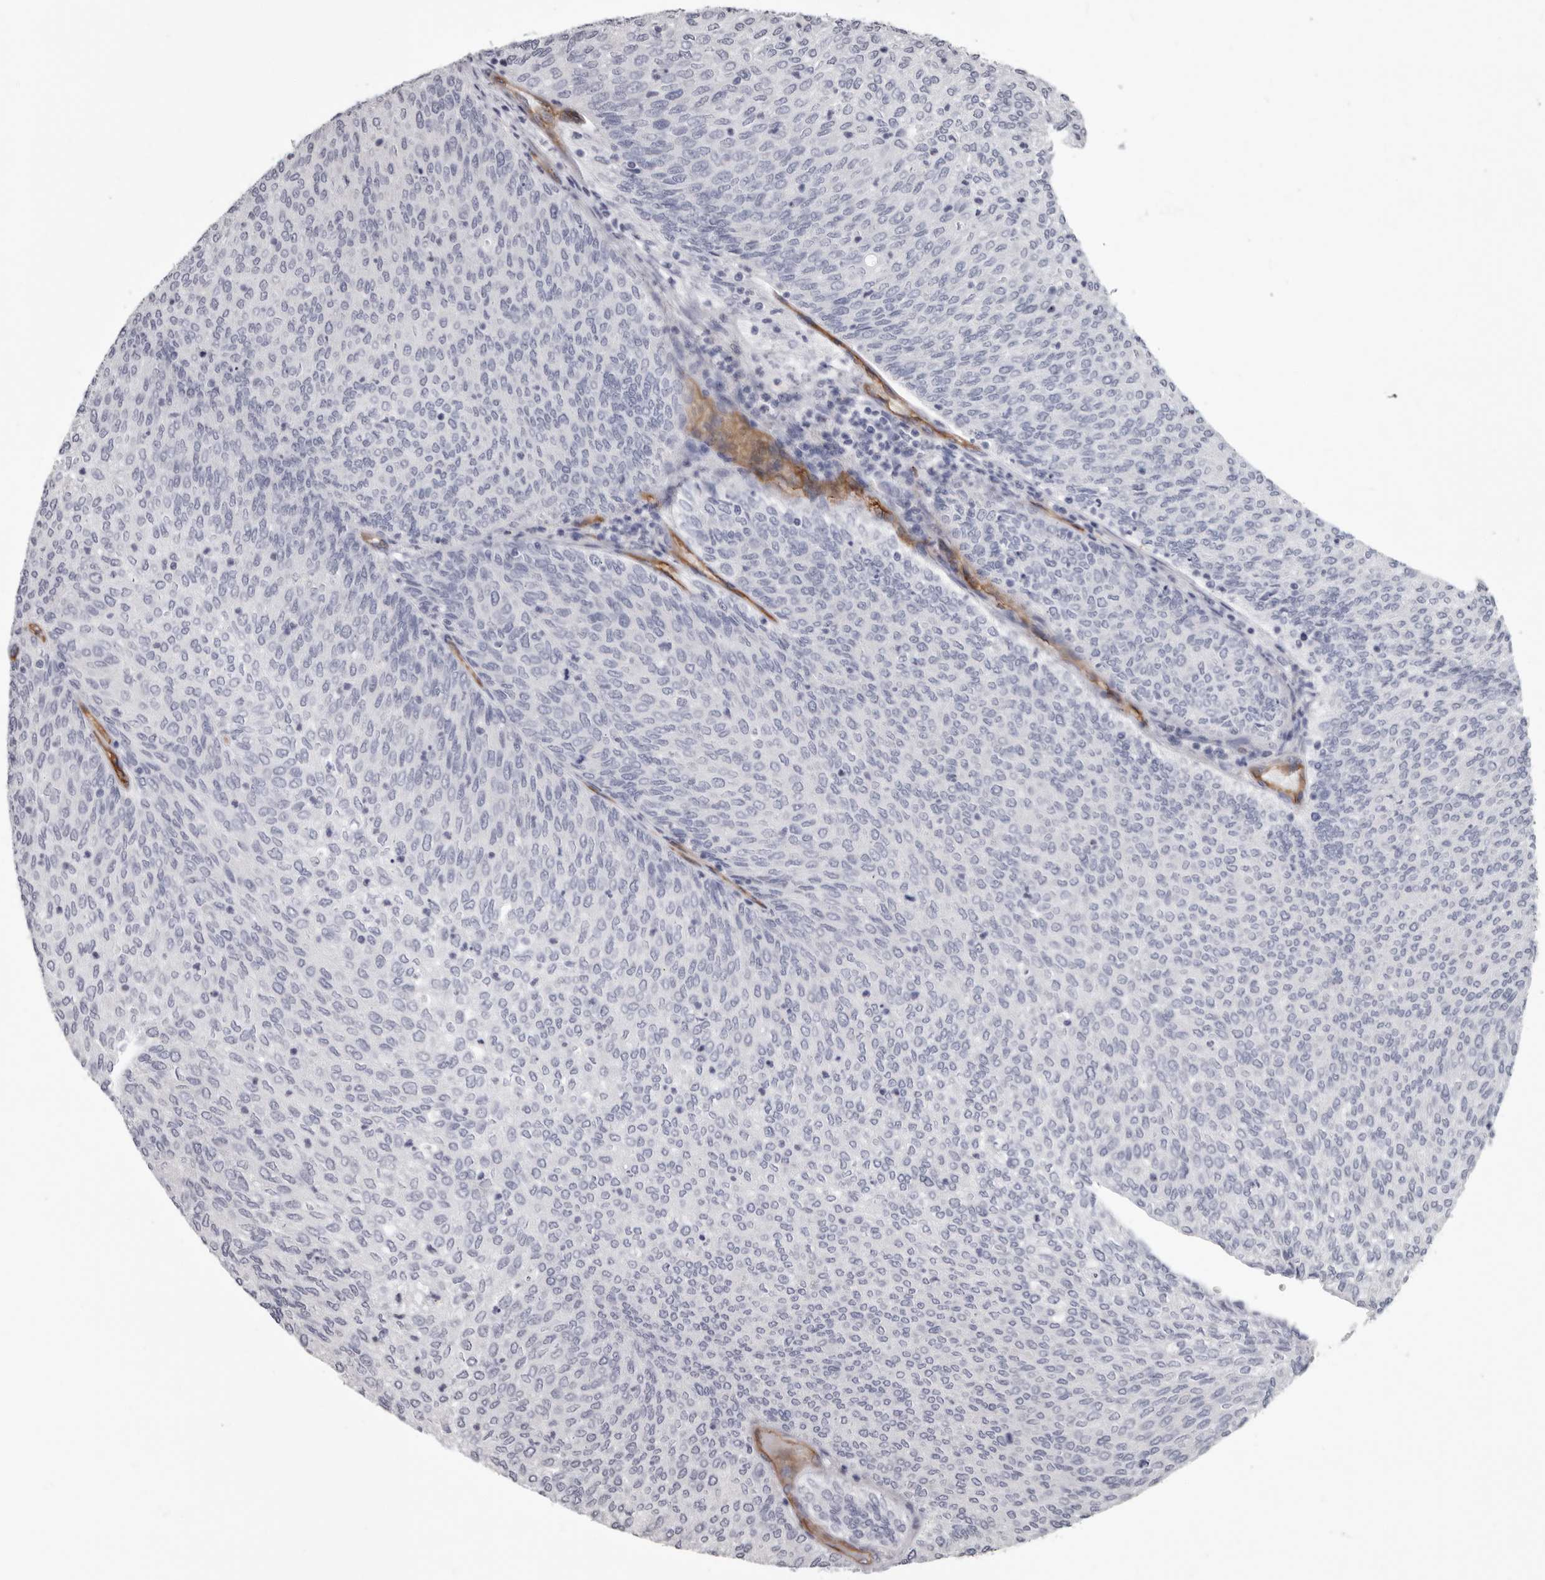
{"staining": {"intensity": "negative", "quantity": "none", "location": "none"}, "tissue": "urothelial cancer", "cell_type": "Tumor cells", "image_type": "cancer", "snomed": [{"axis": "morphology", "description": "Urothelial carcinoma, Low grade"}, {"axis": "topography", "description": "Urinary bladder"}], "caption": "An image of human urothelial carcinoma (low-grade) is negative for staining in tumor cells. (IHC, brightfield microscopy, high magnification).", "gene": "ADGRL4", "patient": {"sex": "female", "age": 79}}